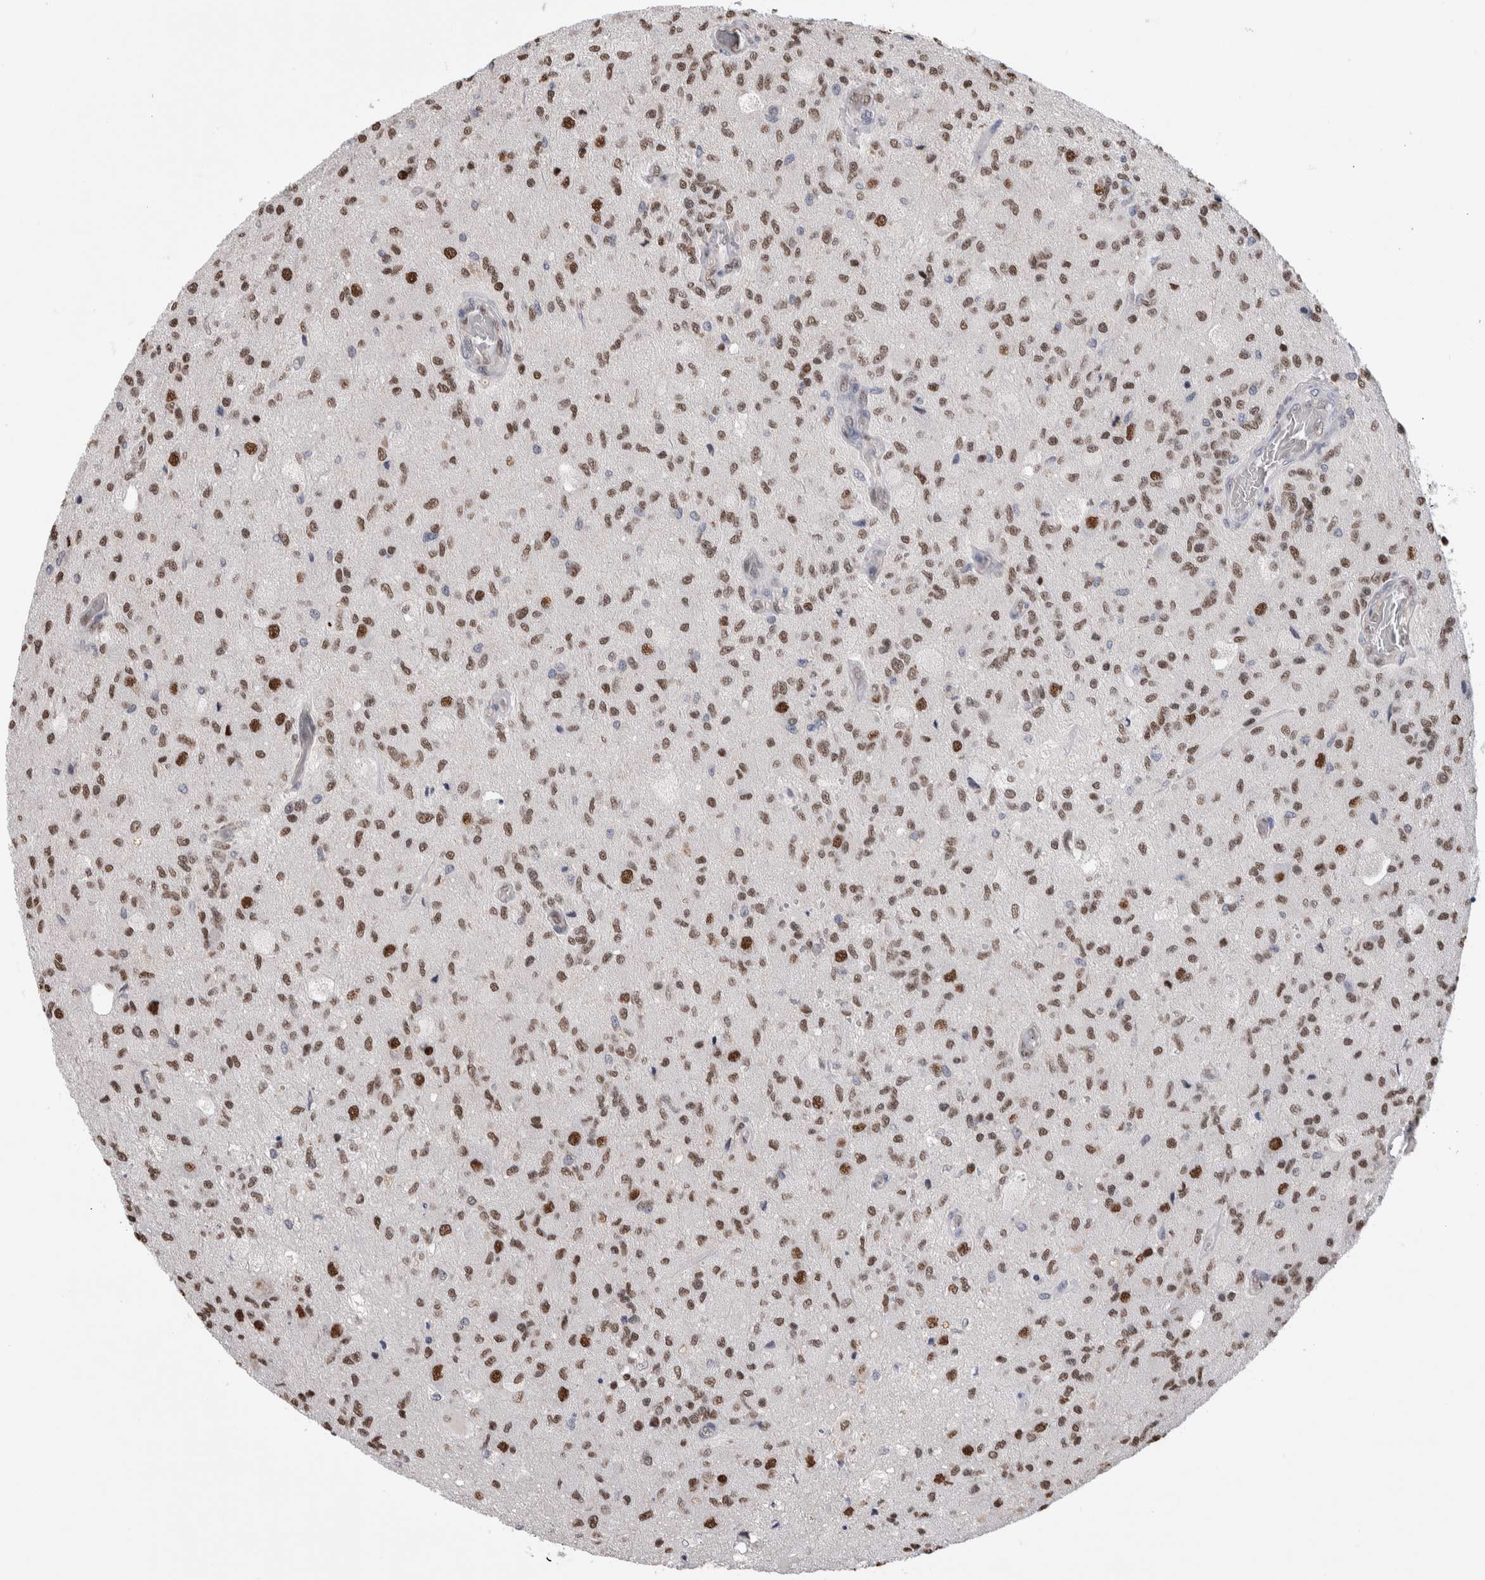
{"staining": {"intensity": "strong", "quantity": ">75%", "location": "nuclear"}, "tissue": "glioma", "cell_type": "Tumor cells", "image_type": "cancer", "snomed": [{"axis": "morphology", "description": "Normal tissue, NOS"}, {"axis": "morphology", "description": "Glioma, malignant, High grade"}, {"axis": "topography", "description": "Cerebral cortex"}], "caption": "High-magnification brightfield microscopy of glioma stained with DAB (brown) and counterstained with hematoxylin (blue). tumor cells exhibit strong nuclear staining is appreciated in approximately>75% of cells.", "gene": "ZBTB49", "patient": {"sex": "male", "age": 77}}